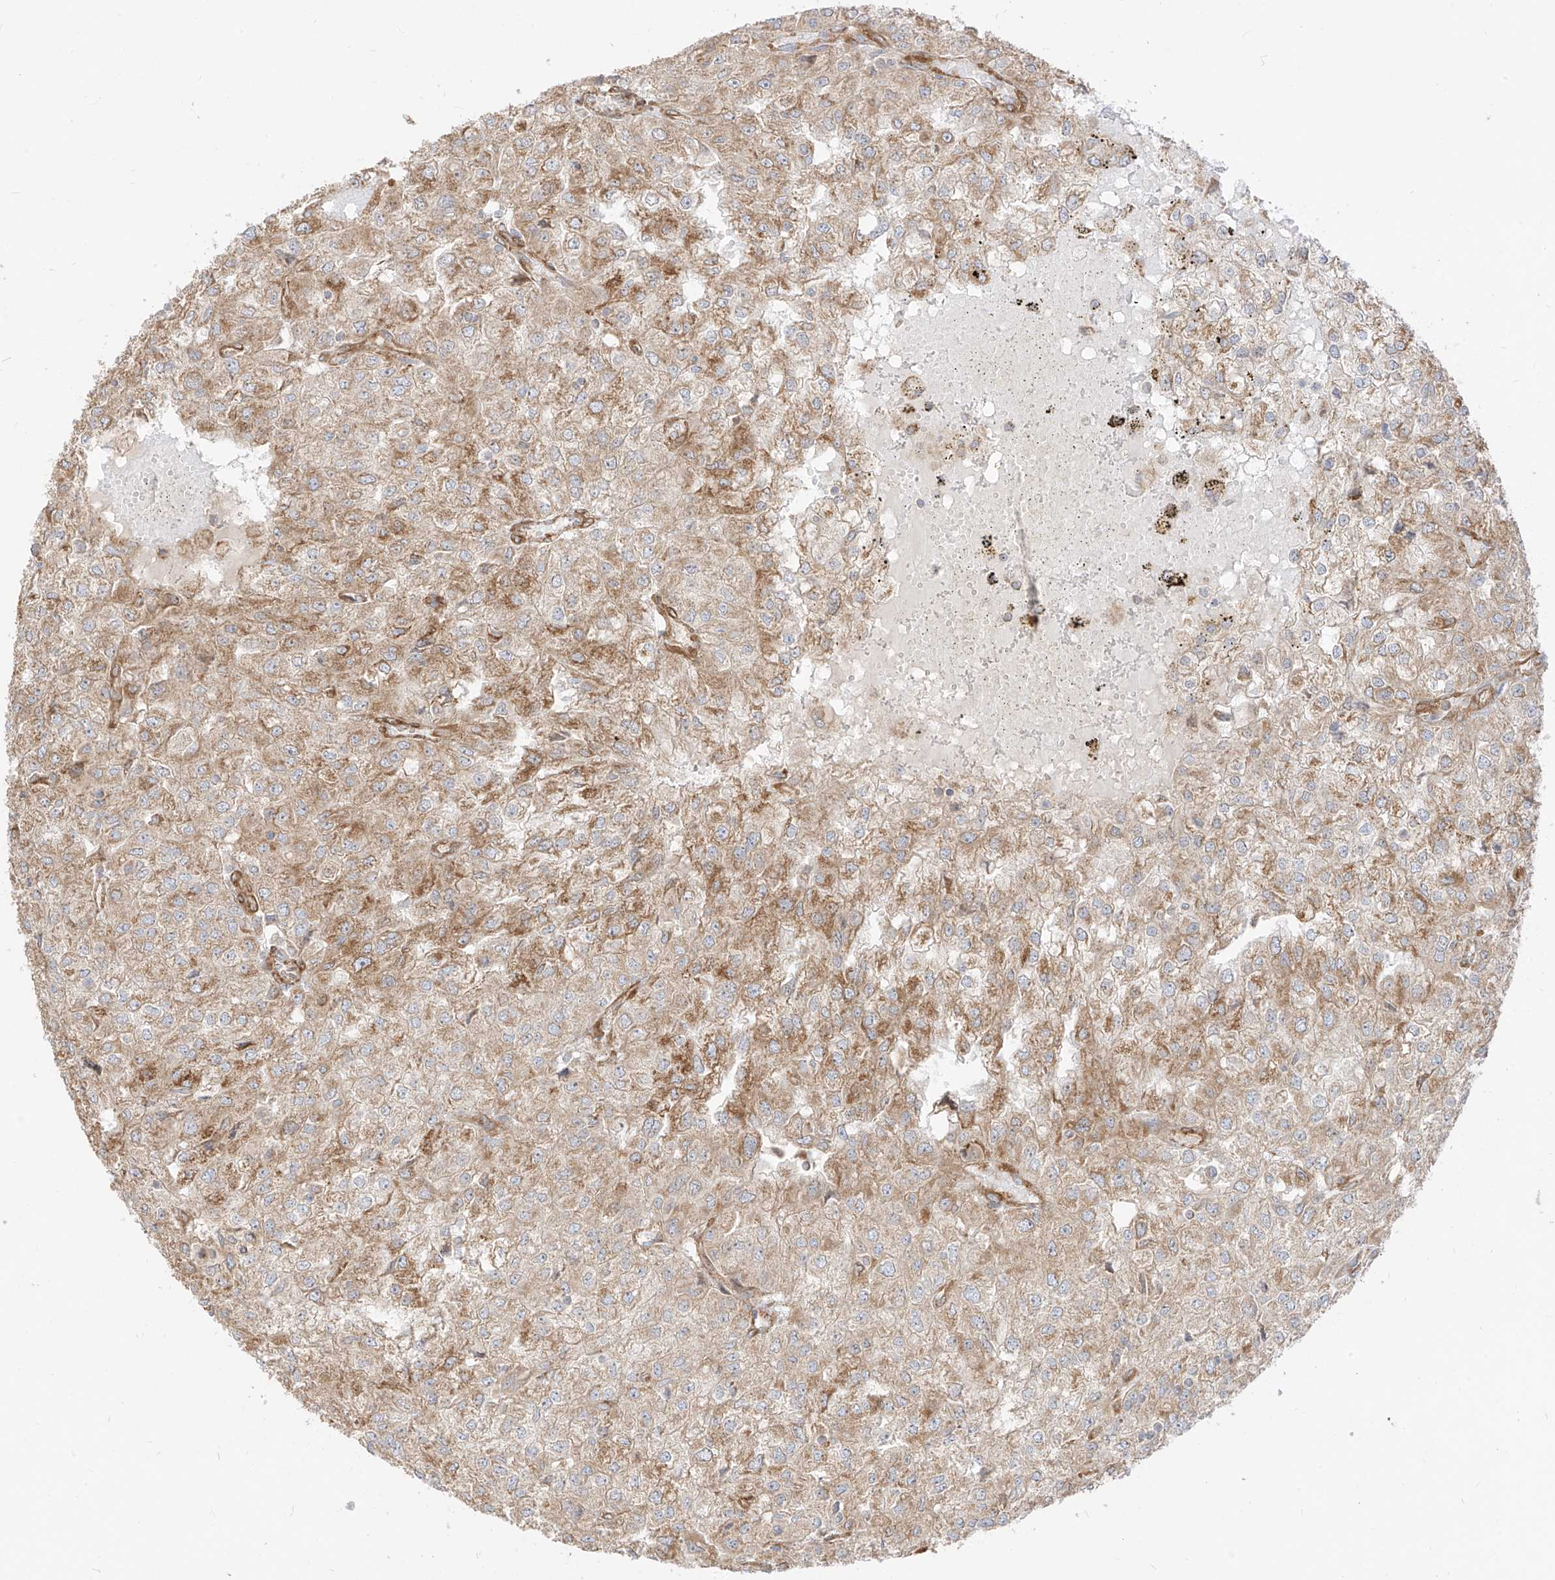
{"staining": {"intensity": "moderate", "quantity": "25%-75%", "location": "cytoplasmic/membranous"}, "tissue": "renal cancer", "cell_type": "Tumor cells", "image_type": "cancer", "snomed": [{"axis": "morphology", "description": "Adenocarcinoma, NOS"}, {"axis": "topography", "description": "Kidney"}], "caption": "Adenocarcinoma (renal) tissue displays moderate cytoplasmic/membranous positivity in approximately 25%-75% of tumor cells, visualized by immunohistochemistry.", "gene": "PLCL1", "patient": {"sex": "female", "age": 54}}